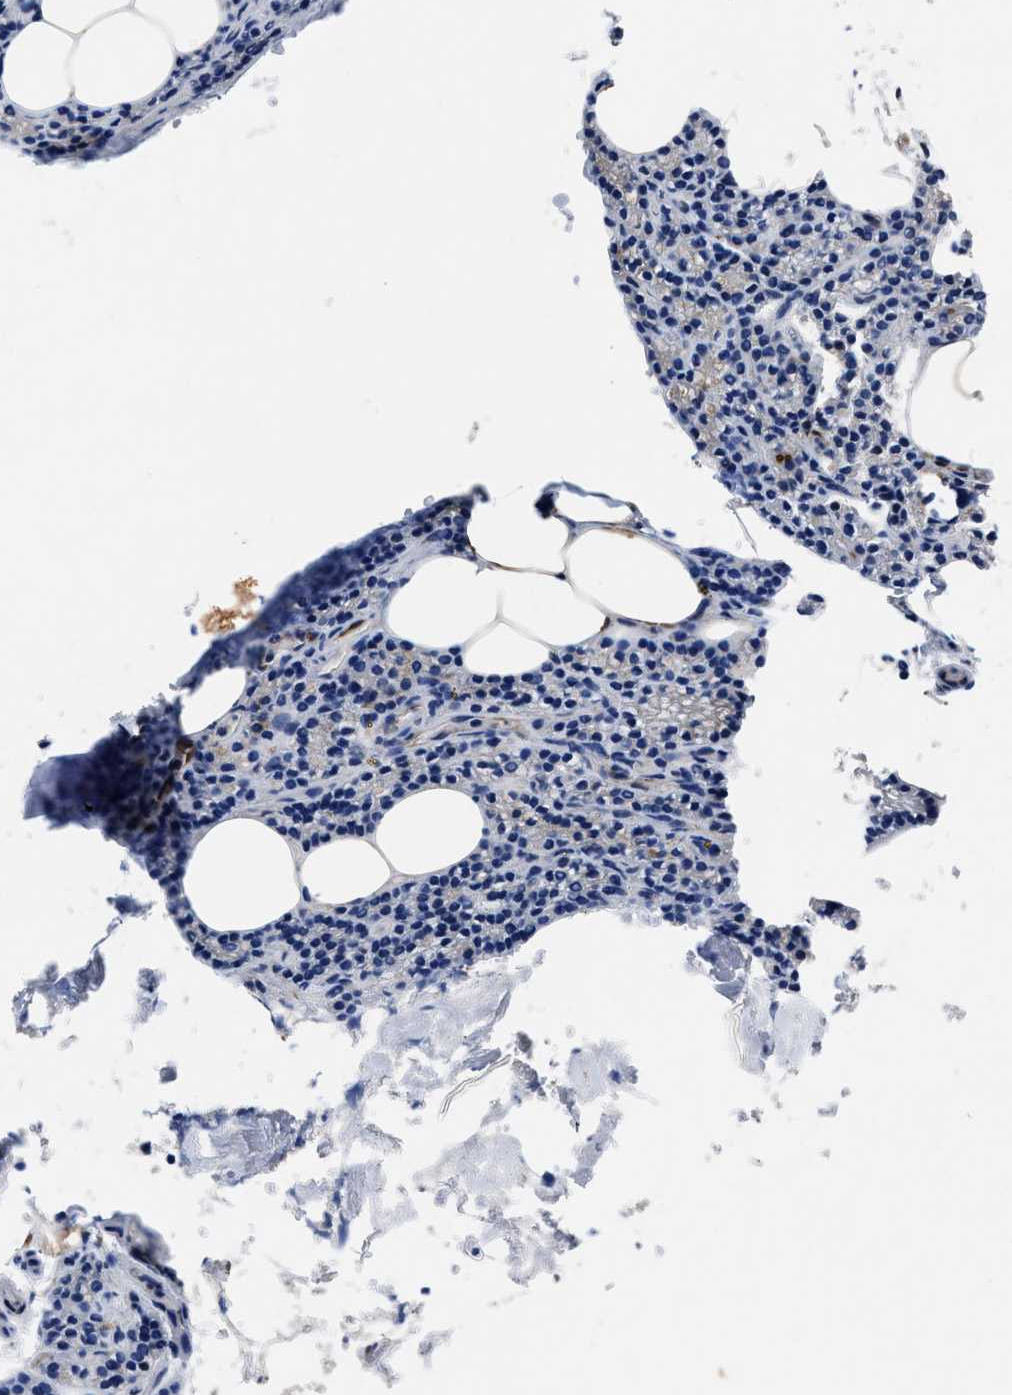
{"staining": {"intensity": "weak", "quantity": "<25%", "location": "cytoplasmic/membranous"}, "tissue": "parathyroid gland", "cell_type": "Glandular cells", "image_type": "normal", "snomed": [{"axis": "morphology", "description": "Normal tissue, NOS"}, {"axis": "morphology", "description": "Adenoma, NOS"}, {"axis": "topography", "description": "Parathyroid gland"}], "caption": "Immunohistochemistry of normal parathyroid gland displays no expression in glandular cells. Brightfield microscopy of immunohistochemistry (IHC) stained with DAB (3,3'-diaminobenzidine) (brown) and hematoxylin (blue), captured at high magnification.", "gene": "OR10G3", "patient": {"sex": "female", "age": 70}}